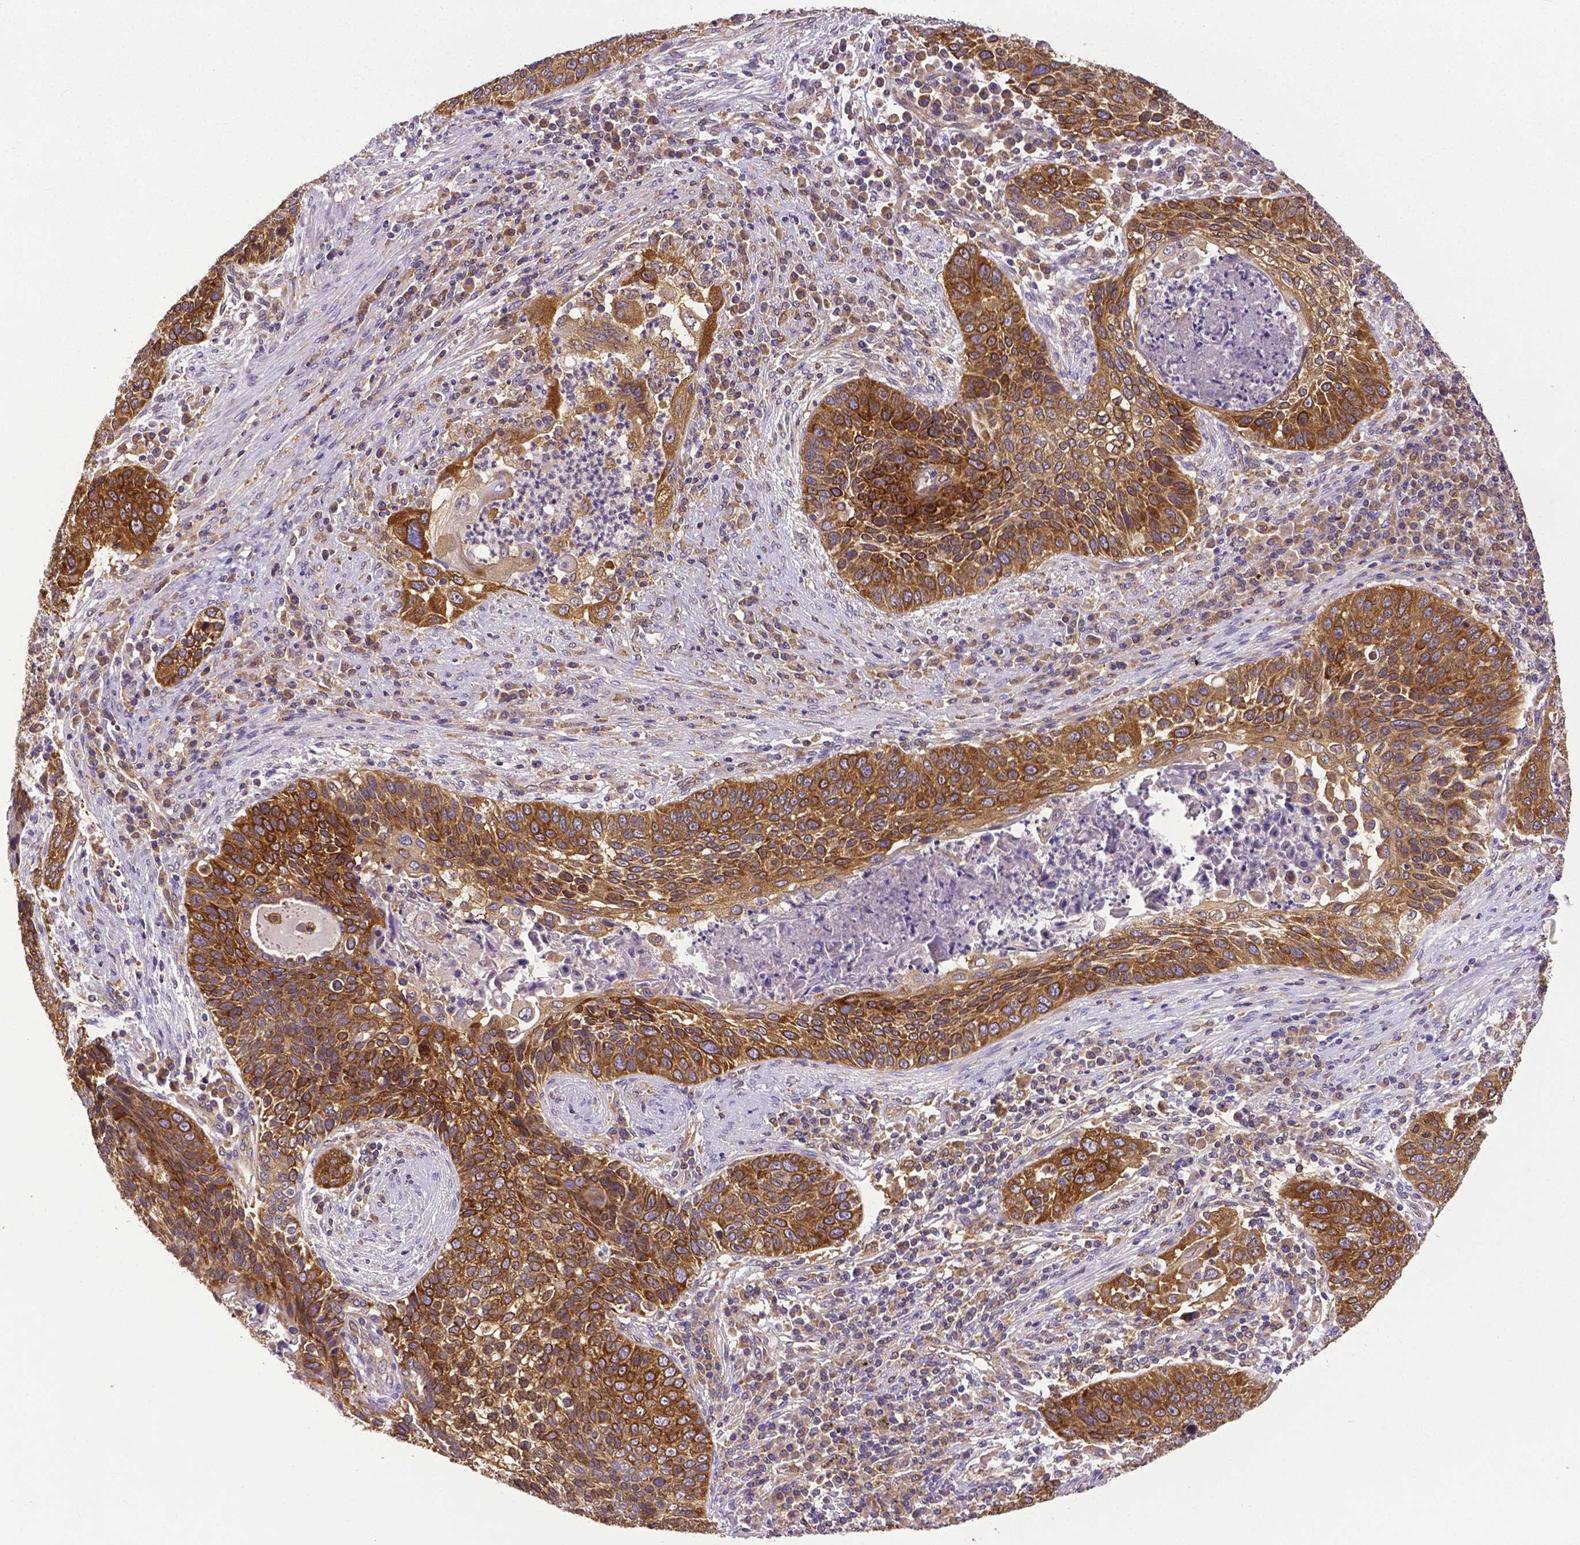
{"staining": {"intensity": "strong", "quantity": ">75%", "location": "cytoplasmic/membranous"}, "tissue": "lung cancer", "cell_type": "Tumor cells", "image_type": "cancer", "snomed": [{"axis": "morphology", "description": "Squamous cell carcinoma, NOS"}, {"axis": "morphology", "description": "Squamous cell carcinoma, metastatic, NOS"}, {"axis": "topography", "description": "Lung"}, {"axis": "topography", "description": "Pleura, NOS"}], "caption": "Metastatic squamous cell carcinoma (lung) tissue shows strong cytoplasmic/membranous staining in approximately >75% of tumor cells, visualized by immunohistochemistry.", "gene": "DICER1", "patient": {"sex": "male", "age": 72}}